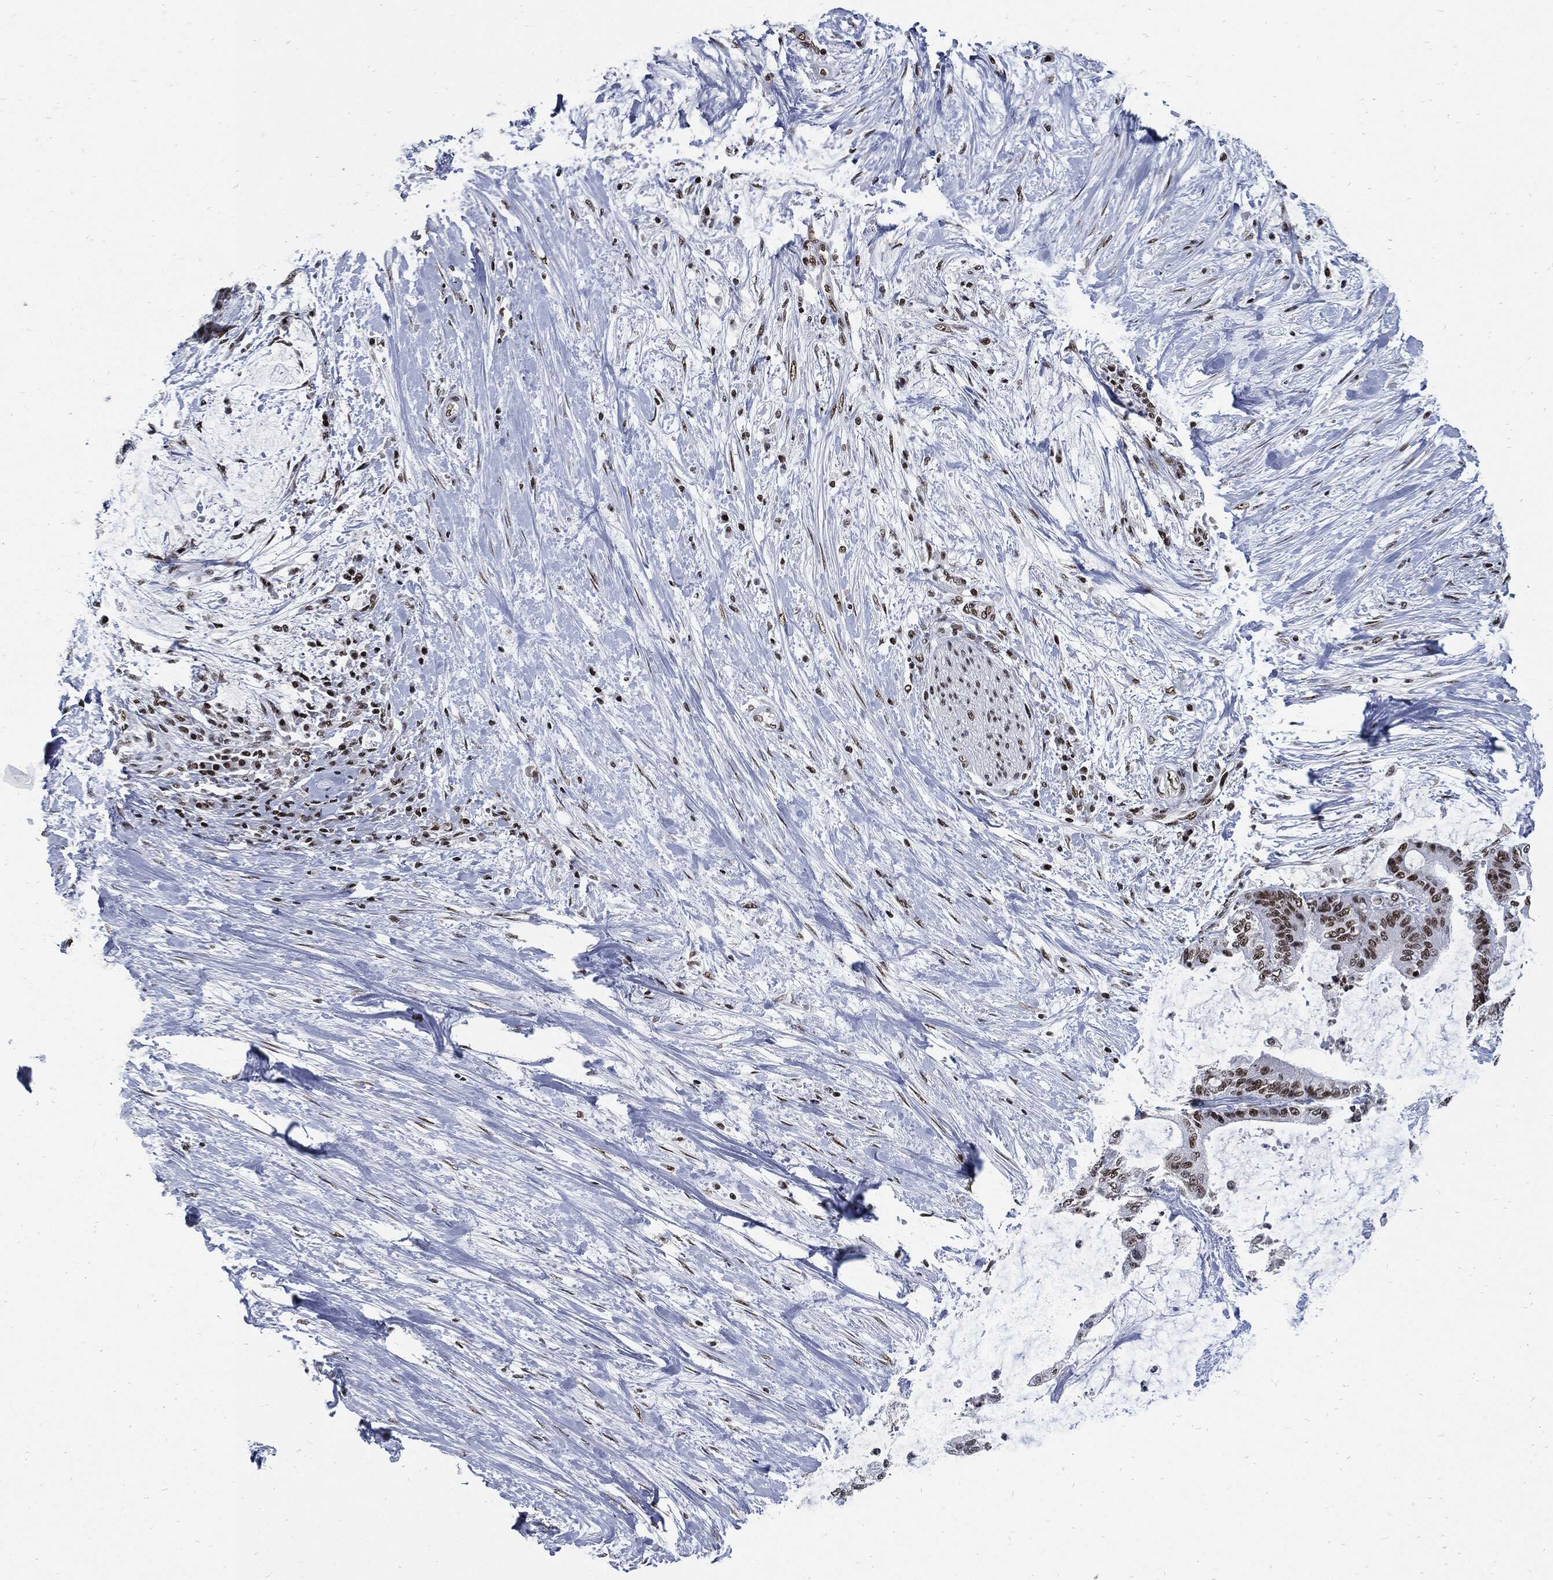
{"staining": {"intensity": "moderate", "quantity": ">75%", "location": "nuclear"}, "tissue": "liver cancer", "cell_type": "Tumor cells", "image_type": "cancer", "snomed": [{"axis": "morphology", "description": "Cholangiocarcinoma"}, {"axis": "topography", "description": "Liver"}], "caption": "Immunohistochemical staining of human liver cancer exhibits medium levels of moderate nuclear expression in approximately >75% of tumor cells.", "gene": "TERF2", "patient": {"sex": "female", "age": 73}}